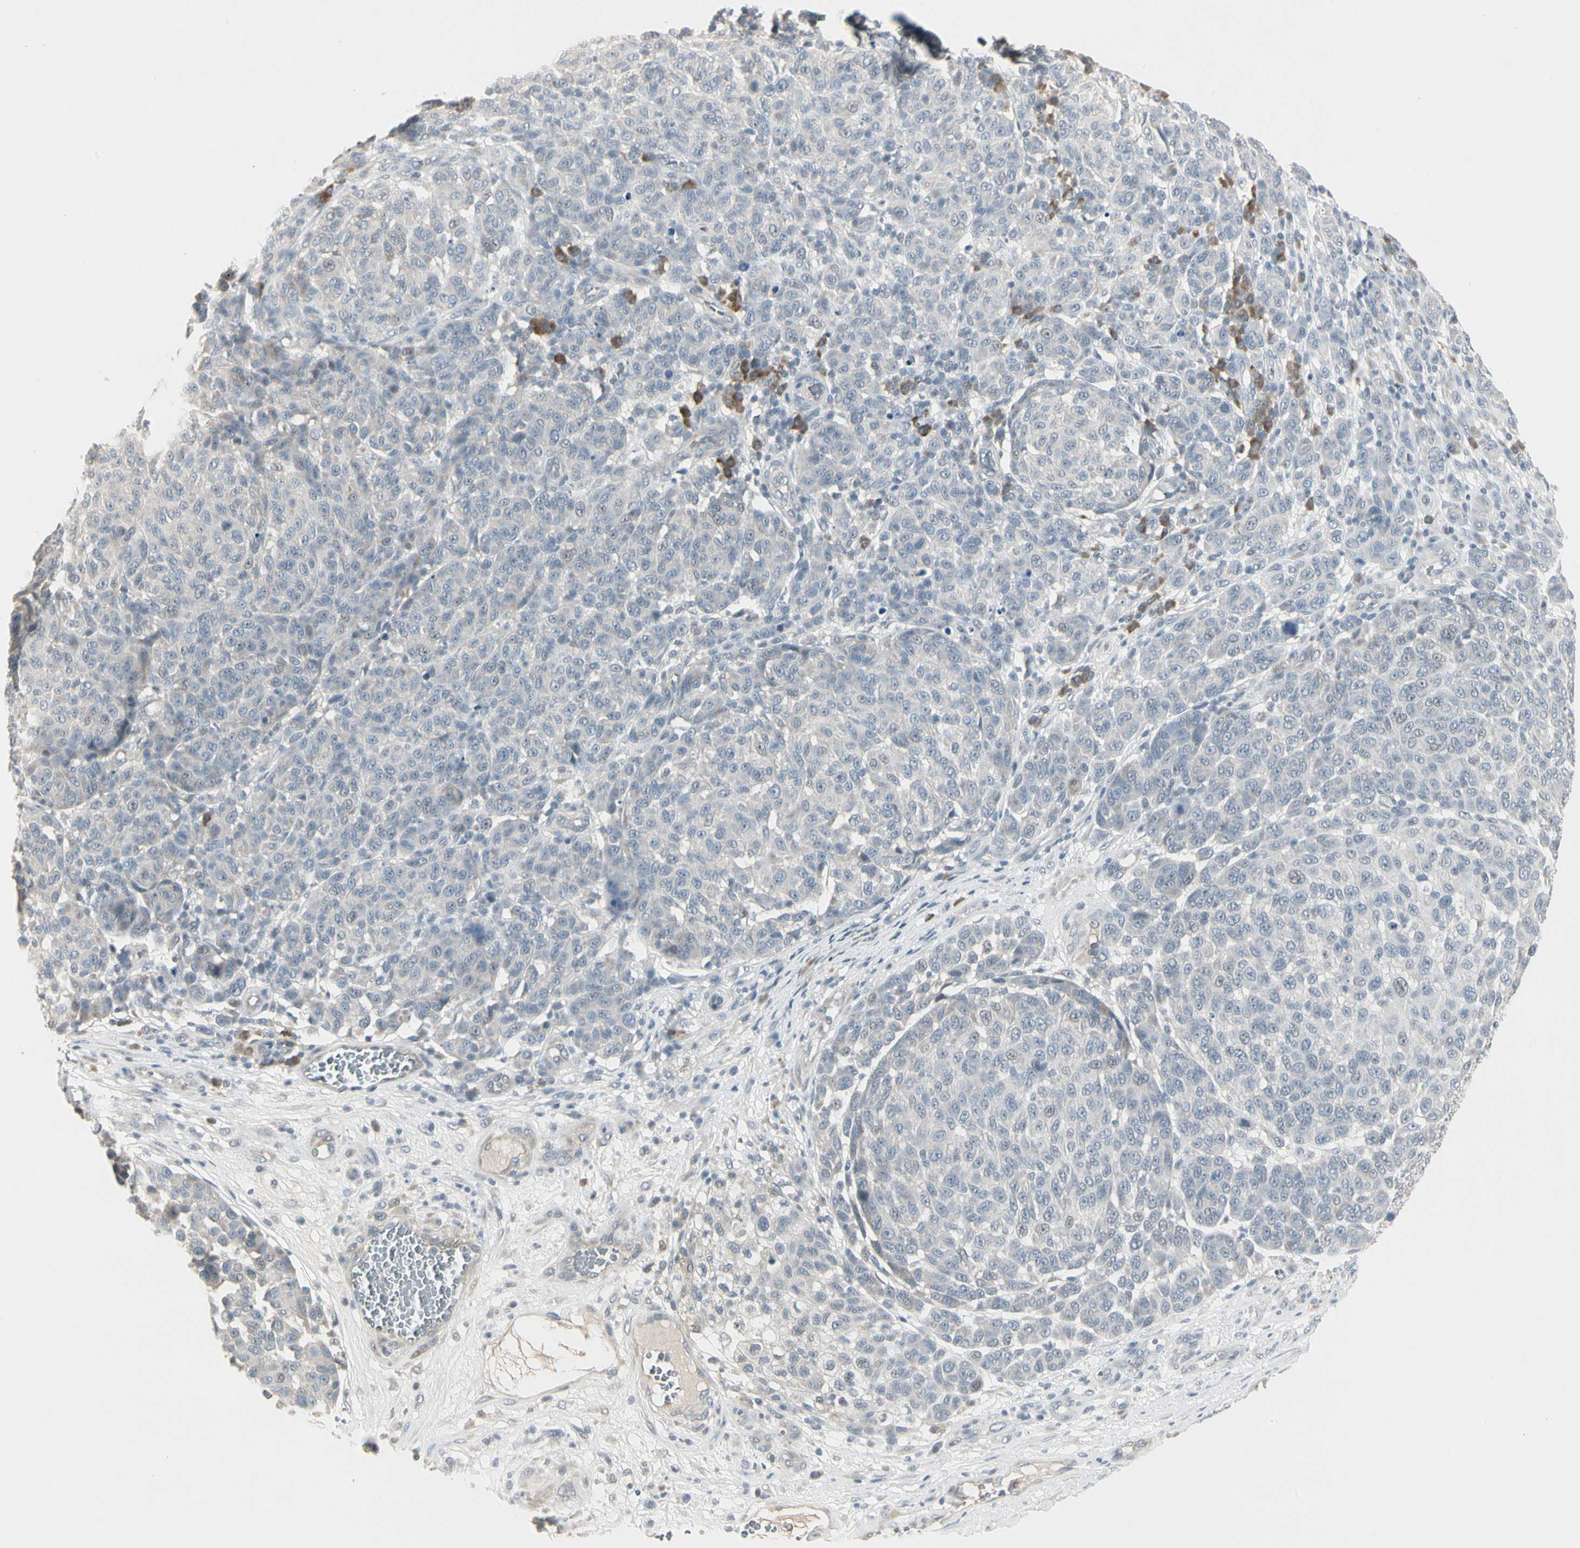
{"staining": {"intensity": "negative", "quantity": "none", "location": "none"}, "tissue": "melanoma", "cell_type": "Tumor cells", "image_type": "cancer", "snomed": [{"axis": "morphology", "description": "Malignant melanoma, NOS"}, {"axis": "topography", "description": "Skin"}], "caption": "A high-resolution photomicrograph shows IHC staining of melanoma, which shows no significant staining in tumor cells.", "gene": "DMPK", "patient": {"sex": "male", "age": 59}}